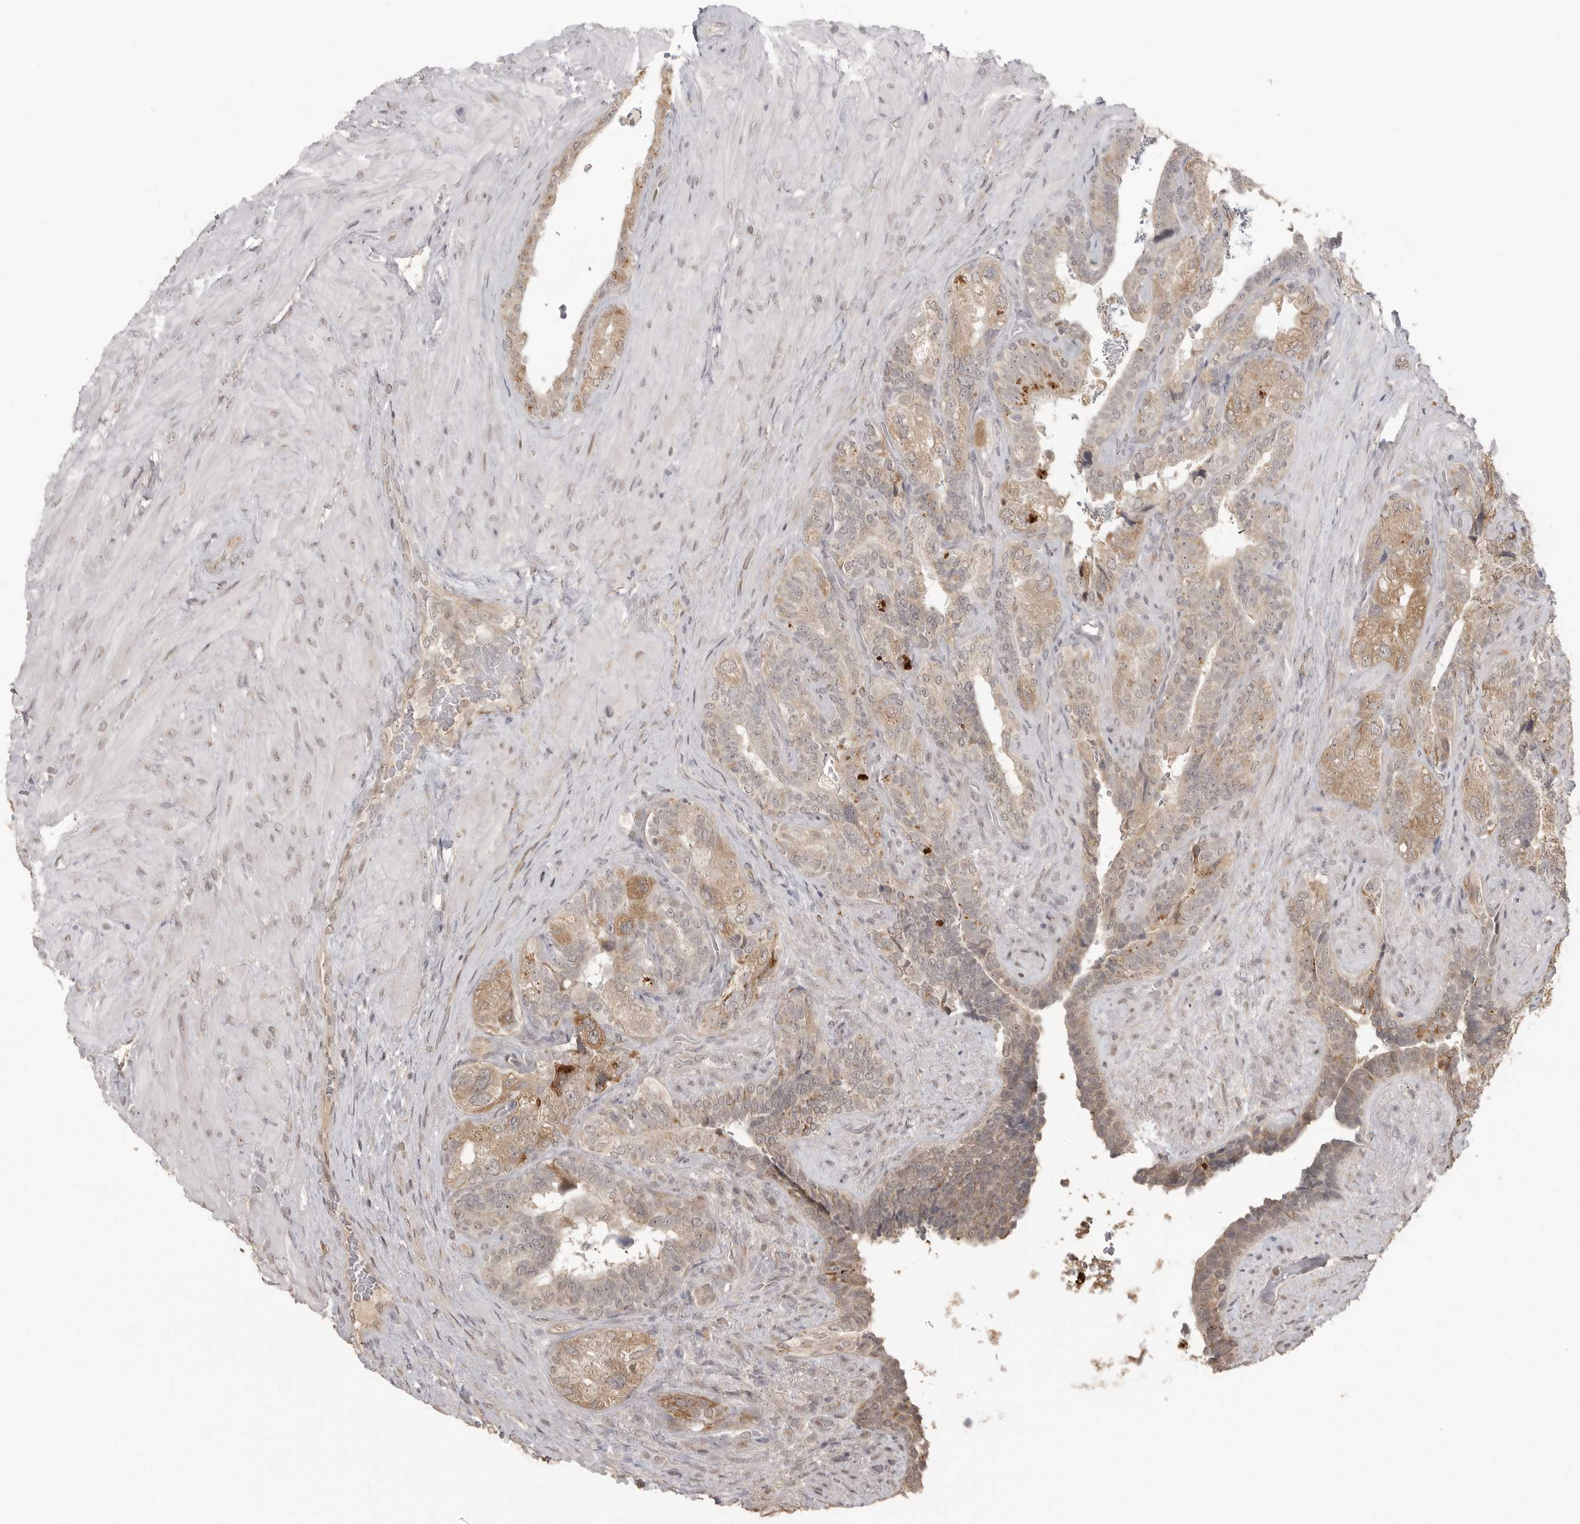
{"staining": {"intensity": "moderate", "quantity": ">75%", "location": "cytoplasmic/membranous"}, "tissue": "seminal vesicle", "cell_type": "Glandular cells", "image_type": "normal", "snomed": [{"axis": "morphology", "description": "Normal tissue, NOS"}, {"axis": "topography", "description": "Prostate"}, {"axis": "topography", "description": "Seminal veicle"}], "caption": "The image exhibits immunohistochemical staining of unremarkable seminal vesicle. There is moderate cytoplasmic/membranous expression is identified in about >75% of glandular cells. The protein is shown in brown color, while the nuclei are stained blue.", "gene": "SMG8", "patient": {"sex": "male", "age": 67}}